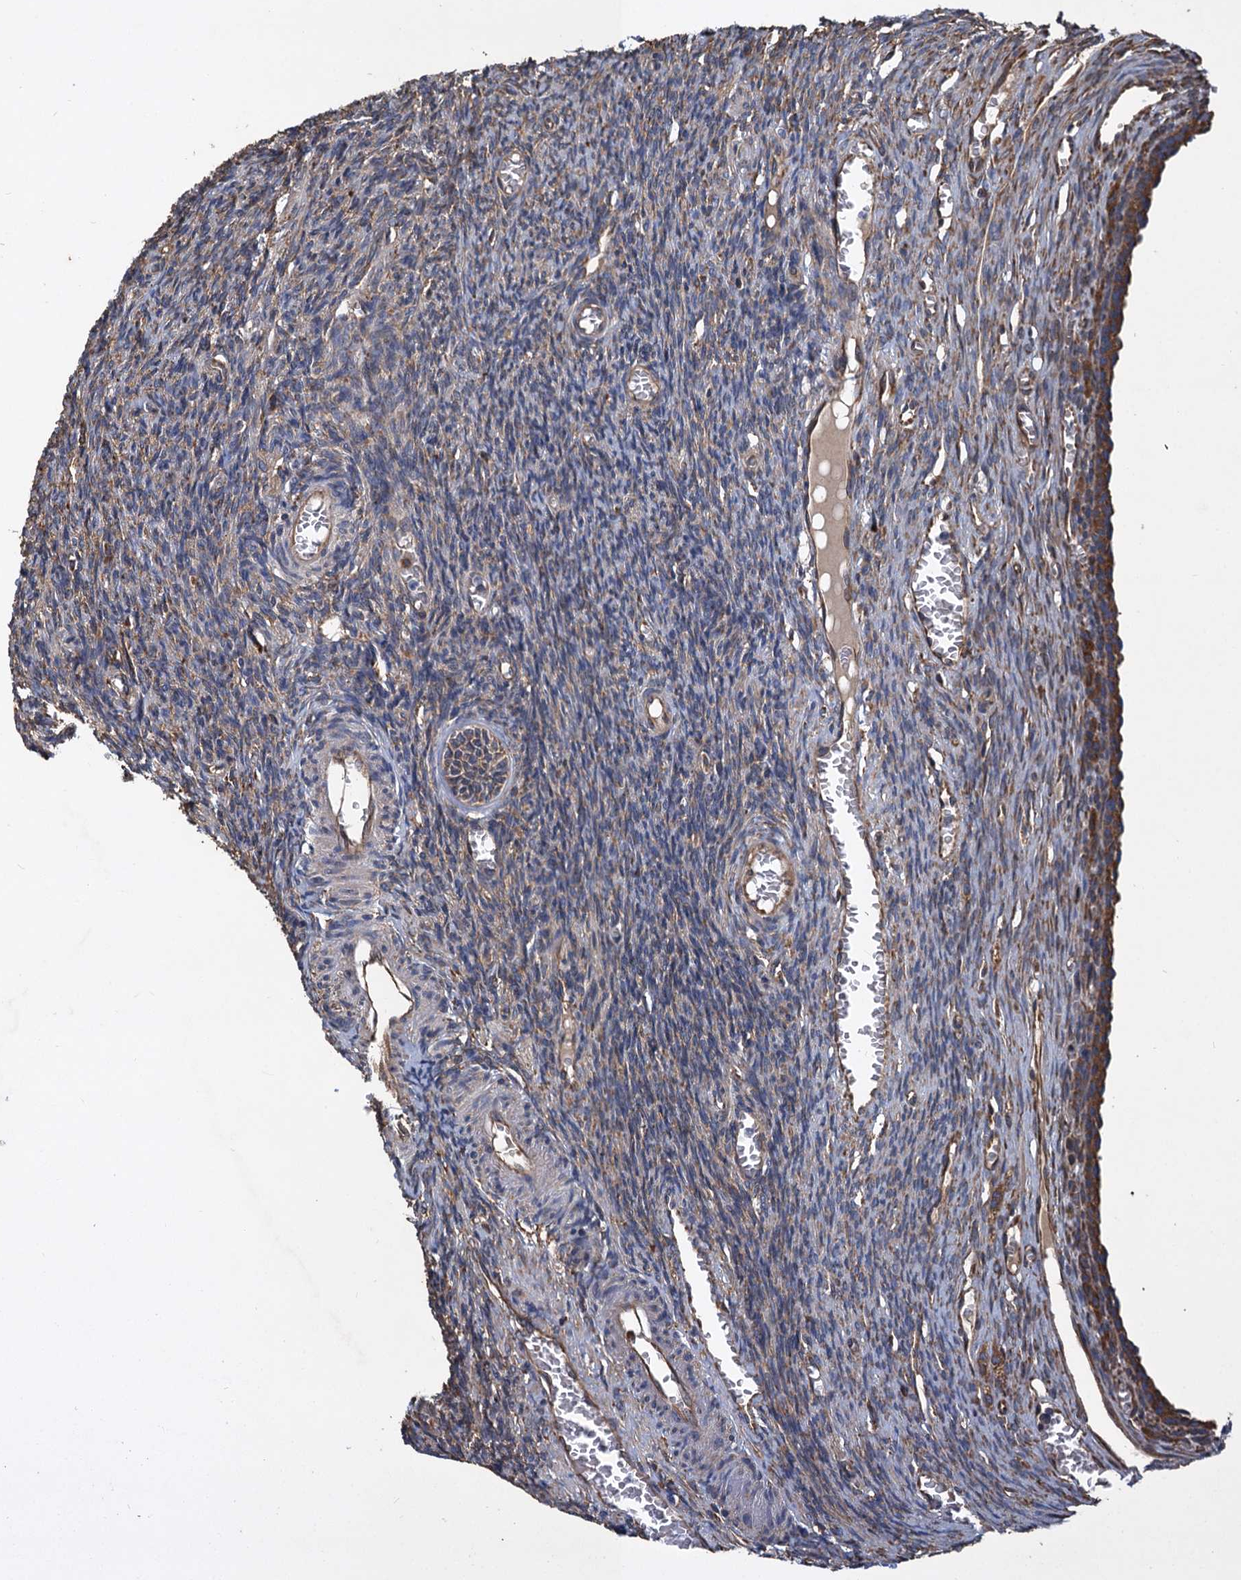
{"staining": {"intensity": "weak", "quantity": "25%-75%", "location": "cytoplasmic/membranous"}, "tissue": "ovary", "cell_type": "Ovarian stroma cells", "image_type": "normal", "snomed": [{"axis": "morphology", "description": "Normal tissue, NOS"}, {"axis": "topography", "description": "Ovary"}], "caption": "Immunohistochemical staining of normal ovary exhibits 25%-75% levels of weak cytoplasmic/membranous protein expression in about 25%-75% of ovarian stroma cells.", "gene": "LINS1", "patient": {"sex": "female", "age": 27}}